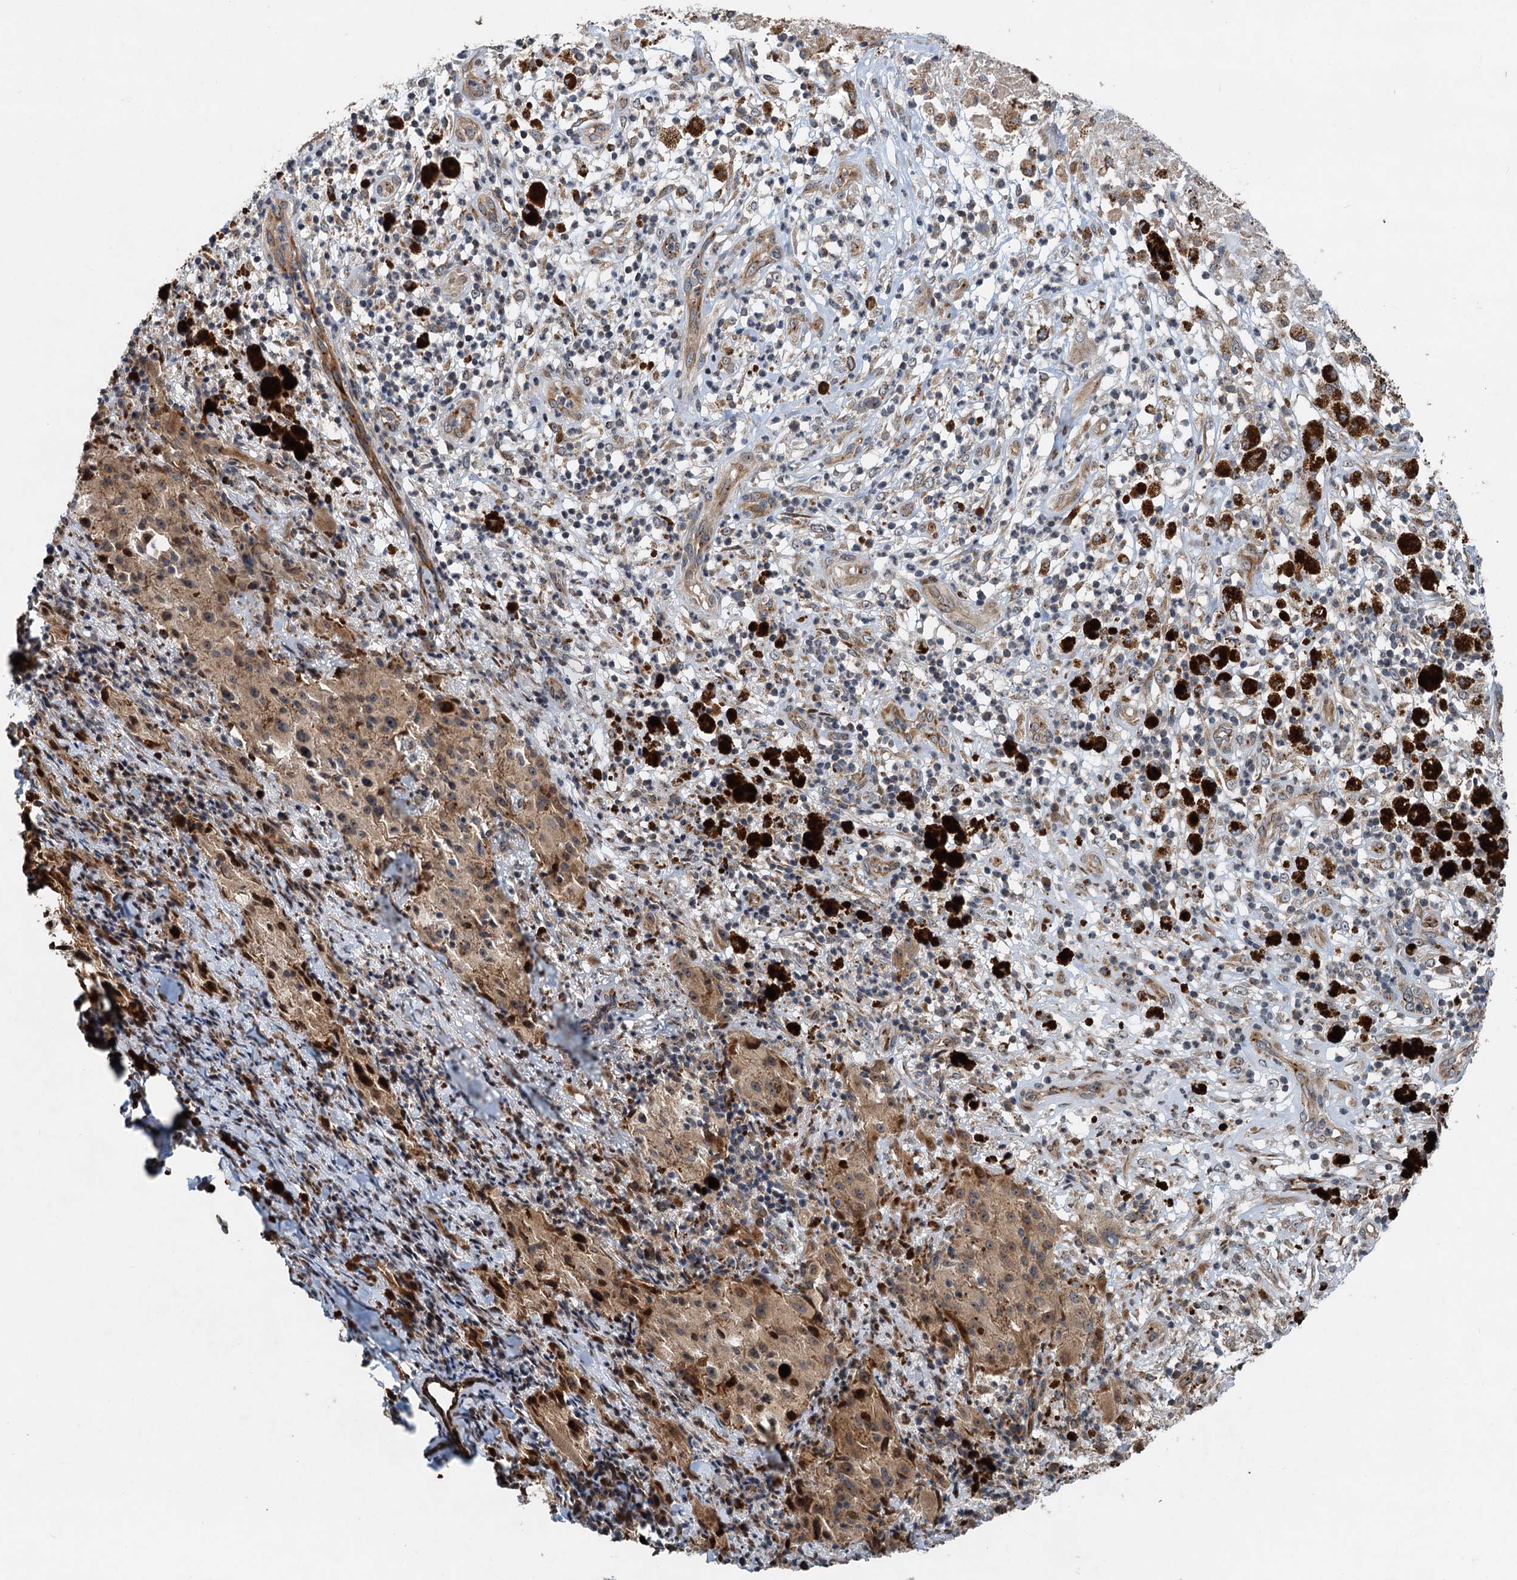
{"staining": {"intensity": "moderate", "quantity": ">75%", "location": "cytoplasmic/membranous"}, "tissue": "melanoma", "cell_type": "Tumor cells", "image_type": "cancer", "snomed": [{"axis": "morphology", "description": "Necrosis, NOS"}, {"axis": "morphology", "description": "Malignant melanoma, NOS"}, {"axis": "topography", "description": "Skin"}], "caption": "Human melanoma stained with a protein marker demonstrates moderate staining in tumor cells.", "gene": "CEP68", "patient": {"sex": "female", "age": 87}}